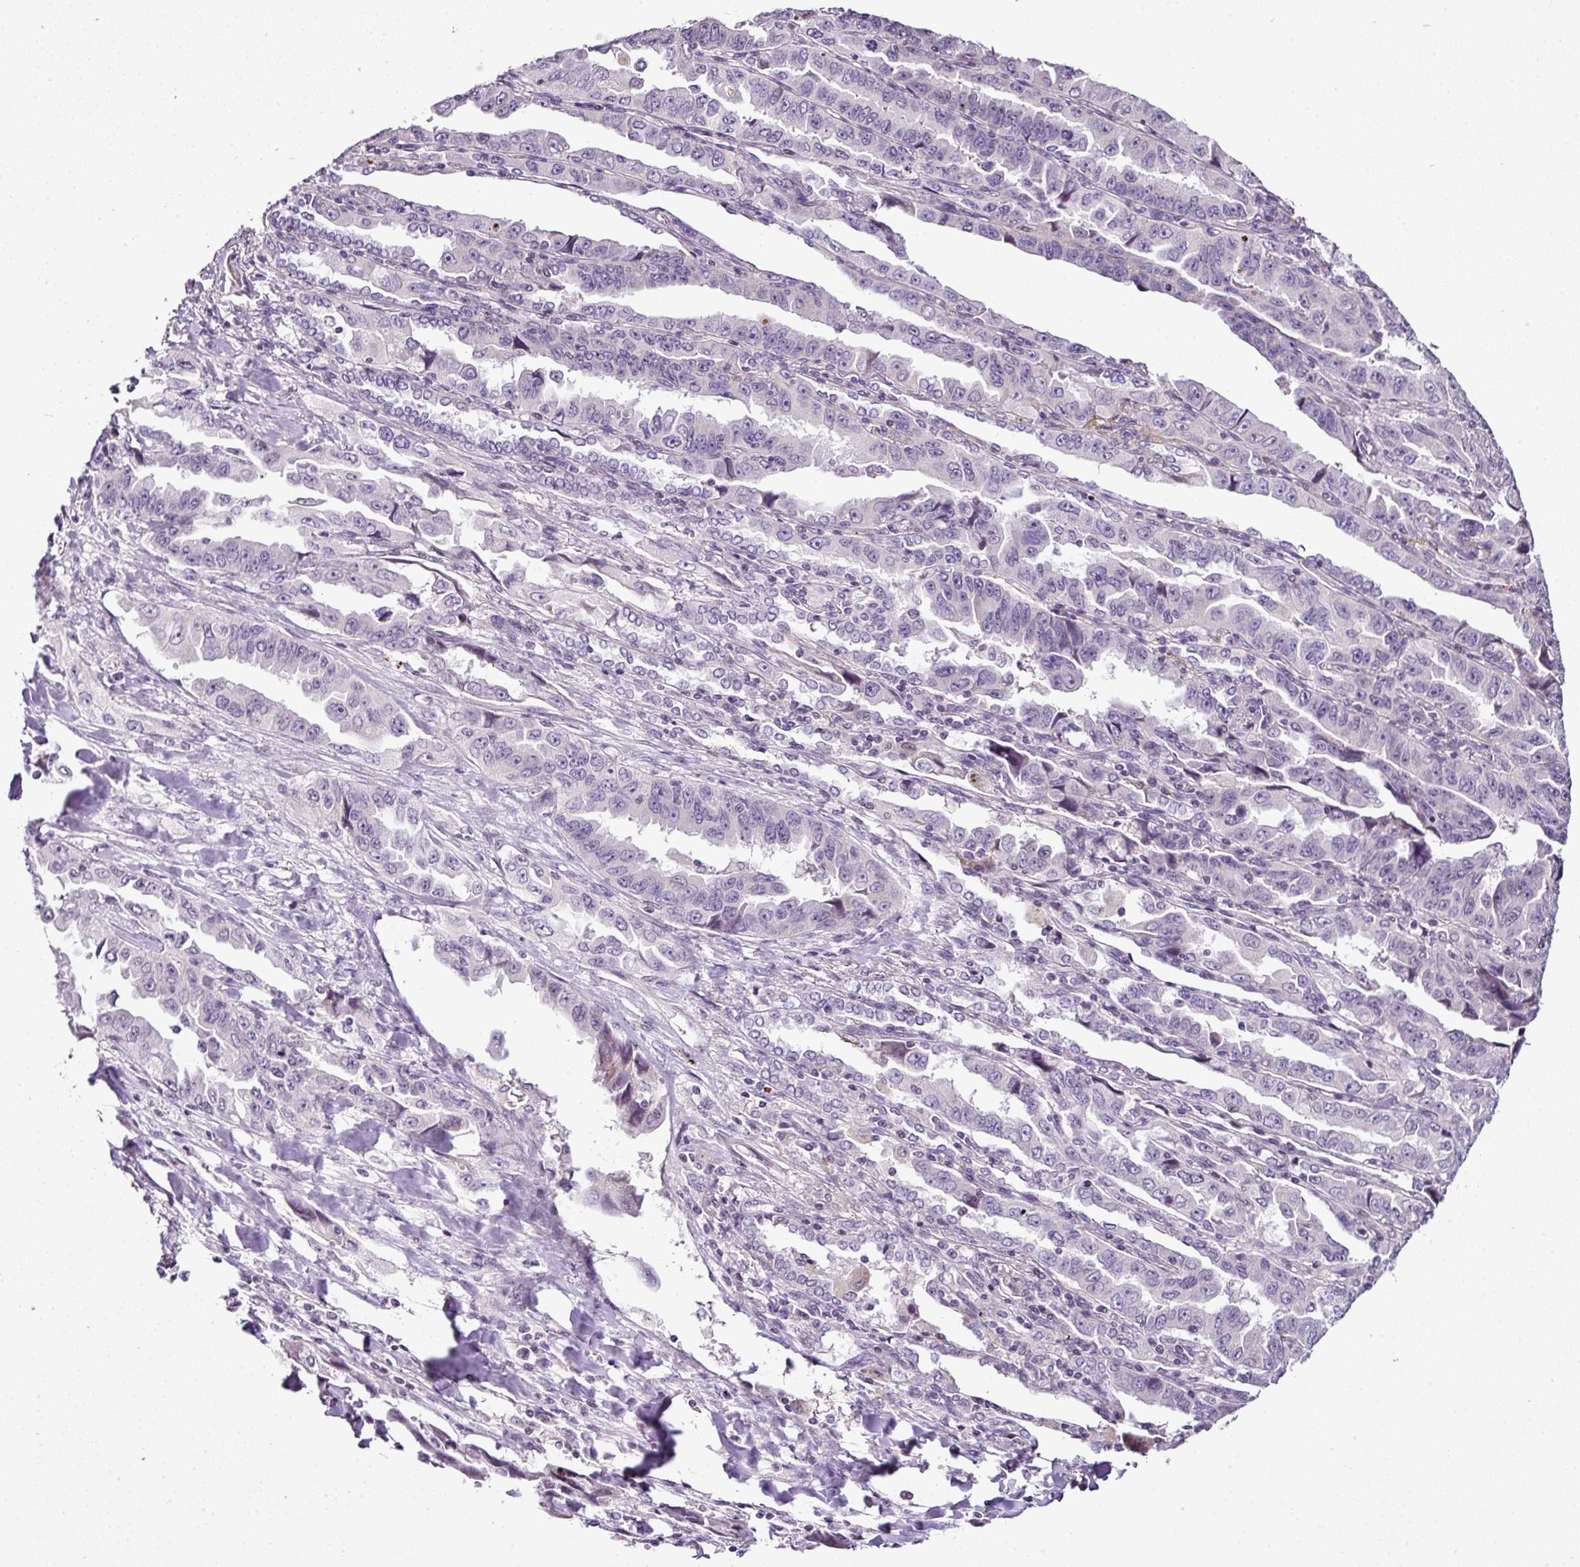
{"staining": {"intensity": "negative", "quantity": "none", "location": "none"}, "tissue": "lung cancer", "cell_type": "Tumor cells", "image_type": "cancer", "snomed": [{"axis": "morphology", "description": "Adenocarcinoma, NOS"}, {"axis": "topography", "description": "Lung"}], "caption": "Lung cancer (adenocarcinoma) was stained to show a protein in brown. There is no significant staining in tumor cells.", "gene": "TEX30", "patient": {"sex": "female", "age": 51}}